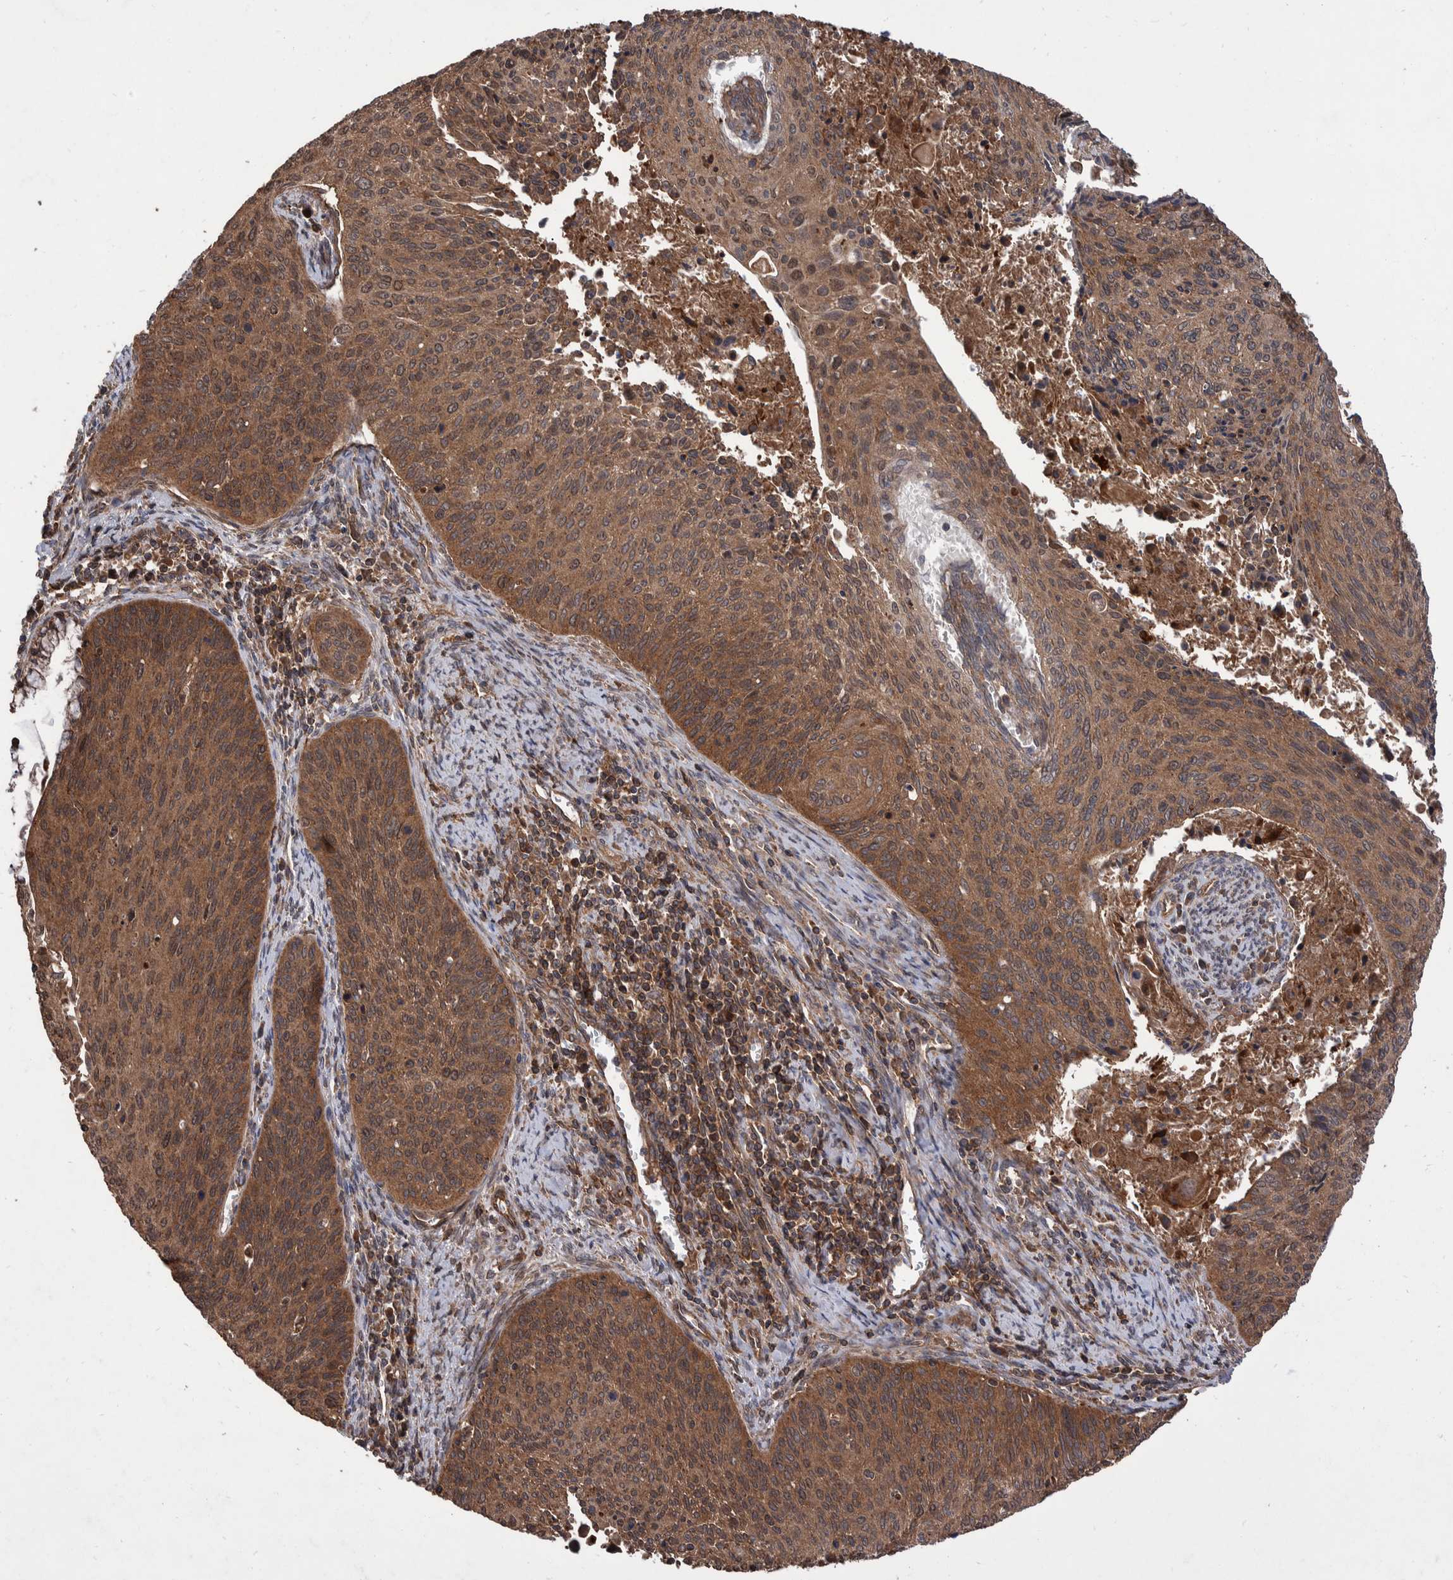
{"staining": {"intensity": "moderate", "quantity": ">75%", "location": "cytoplasmic/membranous"}, "tissue": "cervical cancer", "cell_type": "Tumor cells", "image_type": "cancer", "snomed": [{"axis": "morphology", "description": "Squamous cell carcinoma, NOS"}, {"axis": "topography", "description": "Cervix"}], "caption": "Immunohistochemical staining of human cervical squamous cell carcinoma exhibits moderate cytoplasmic/membranous protein positivity in approximately >75% of tumor cells.", "gene": "VBP1", "patient": {"sex": "female", "age": 55}}